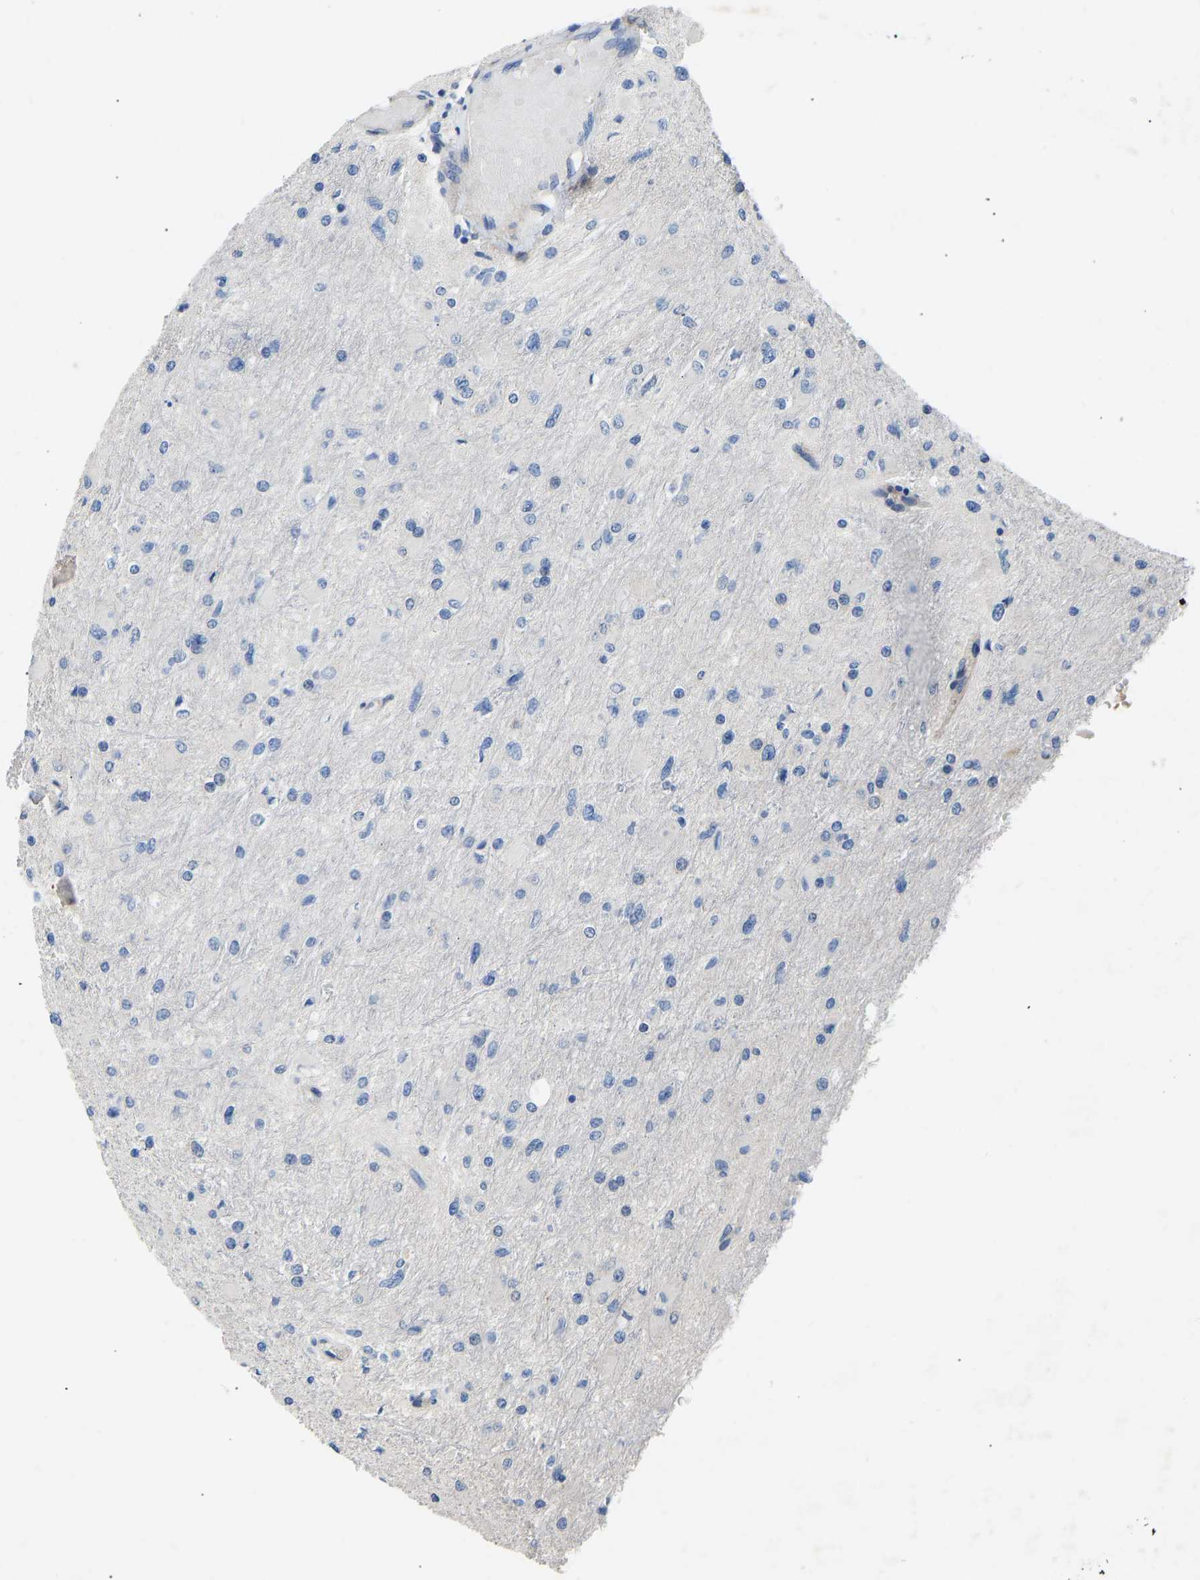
{"staining": {"intensity": "negative", "quantity": "none", "location": "none"}, "tissue": "glioma", "cell_type": "Tumor cells", "image_type": "cancer", "snomed": [{"axis": "morphology", "description": "Glioma, malignant, High grade"}, {"axis": "topography", "description": "Cerebral cortex"}], "caption": "A micrograph of human glioma is negative for staining in tumor cells.", "gene": "RBP1", "patient": {"sex": "female", "age": 36}}